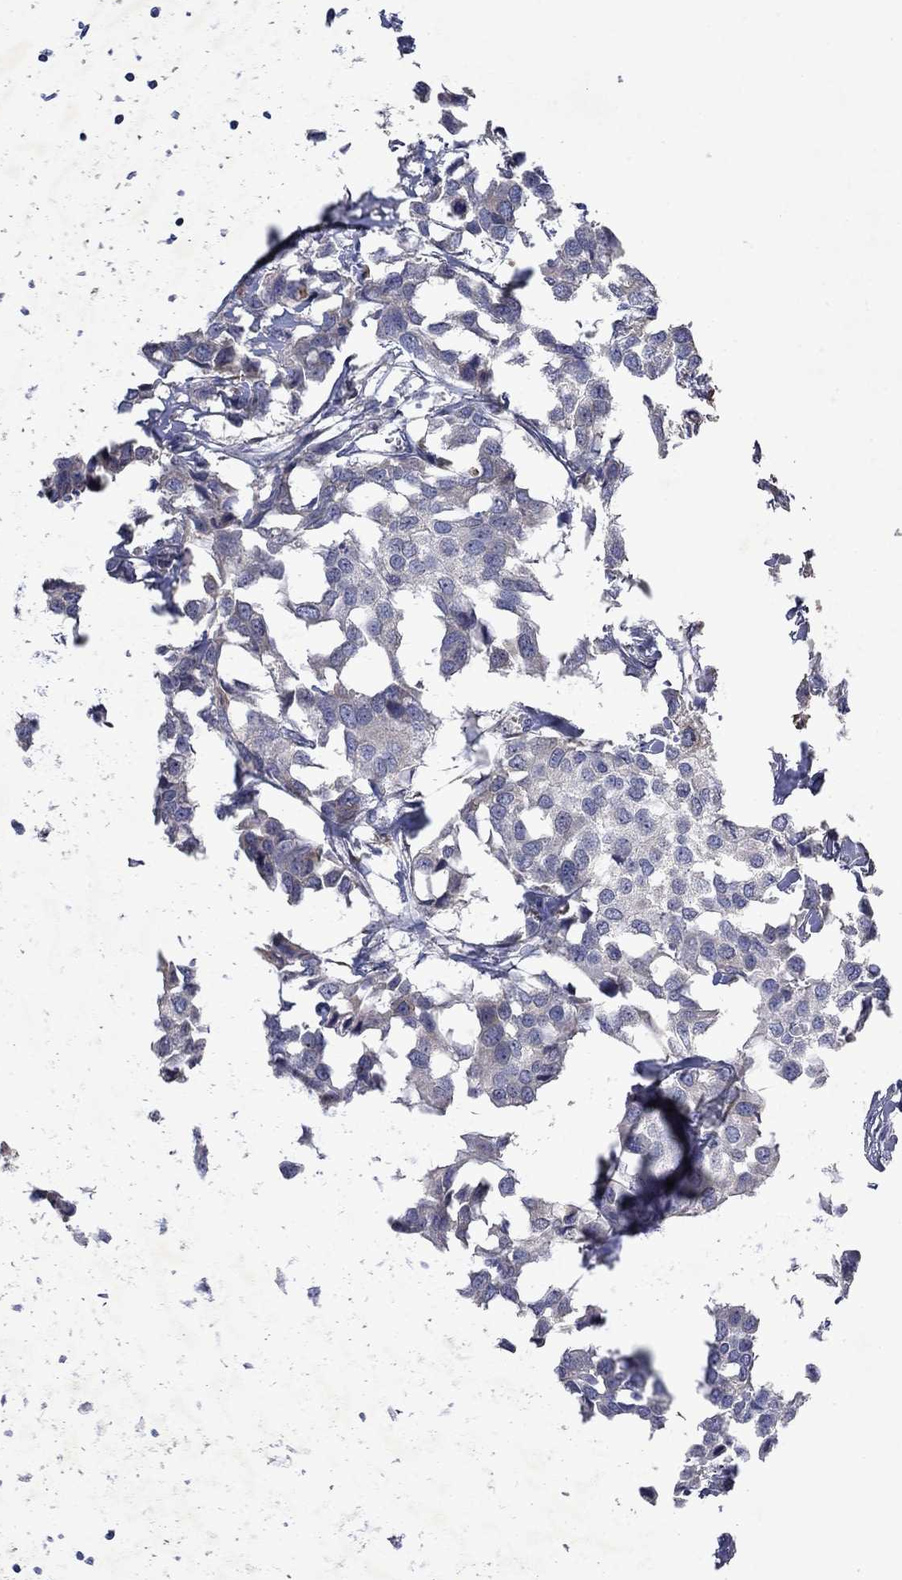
{"staining": {"intensity": "negative", "quantity": "none", "location": "none"}, "tissue": "breast cancer", "cell_type": "Tumor cells", "image_type": "cancer", "snomed": [{"axis": "morphology", "description": "Duct carcinoma"}, {"axis": "topography", "description": "Breast"}], "caption": "An image of human breast invasive ductal carcinoma is negative for staining in tumor cells. (DAB IHC with hematoxylin counter stain).", "gene": "TMEM97", "patient": {"sex": "female", "age": 80}}